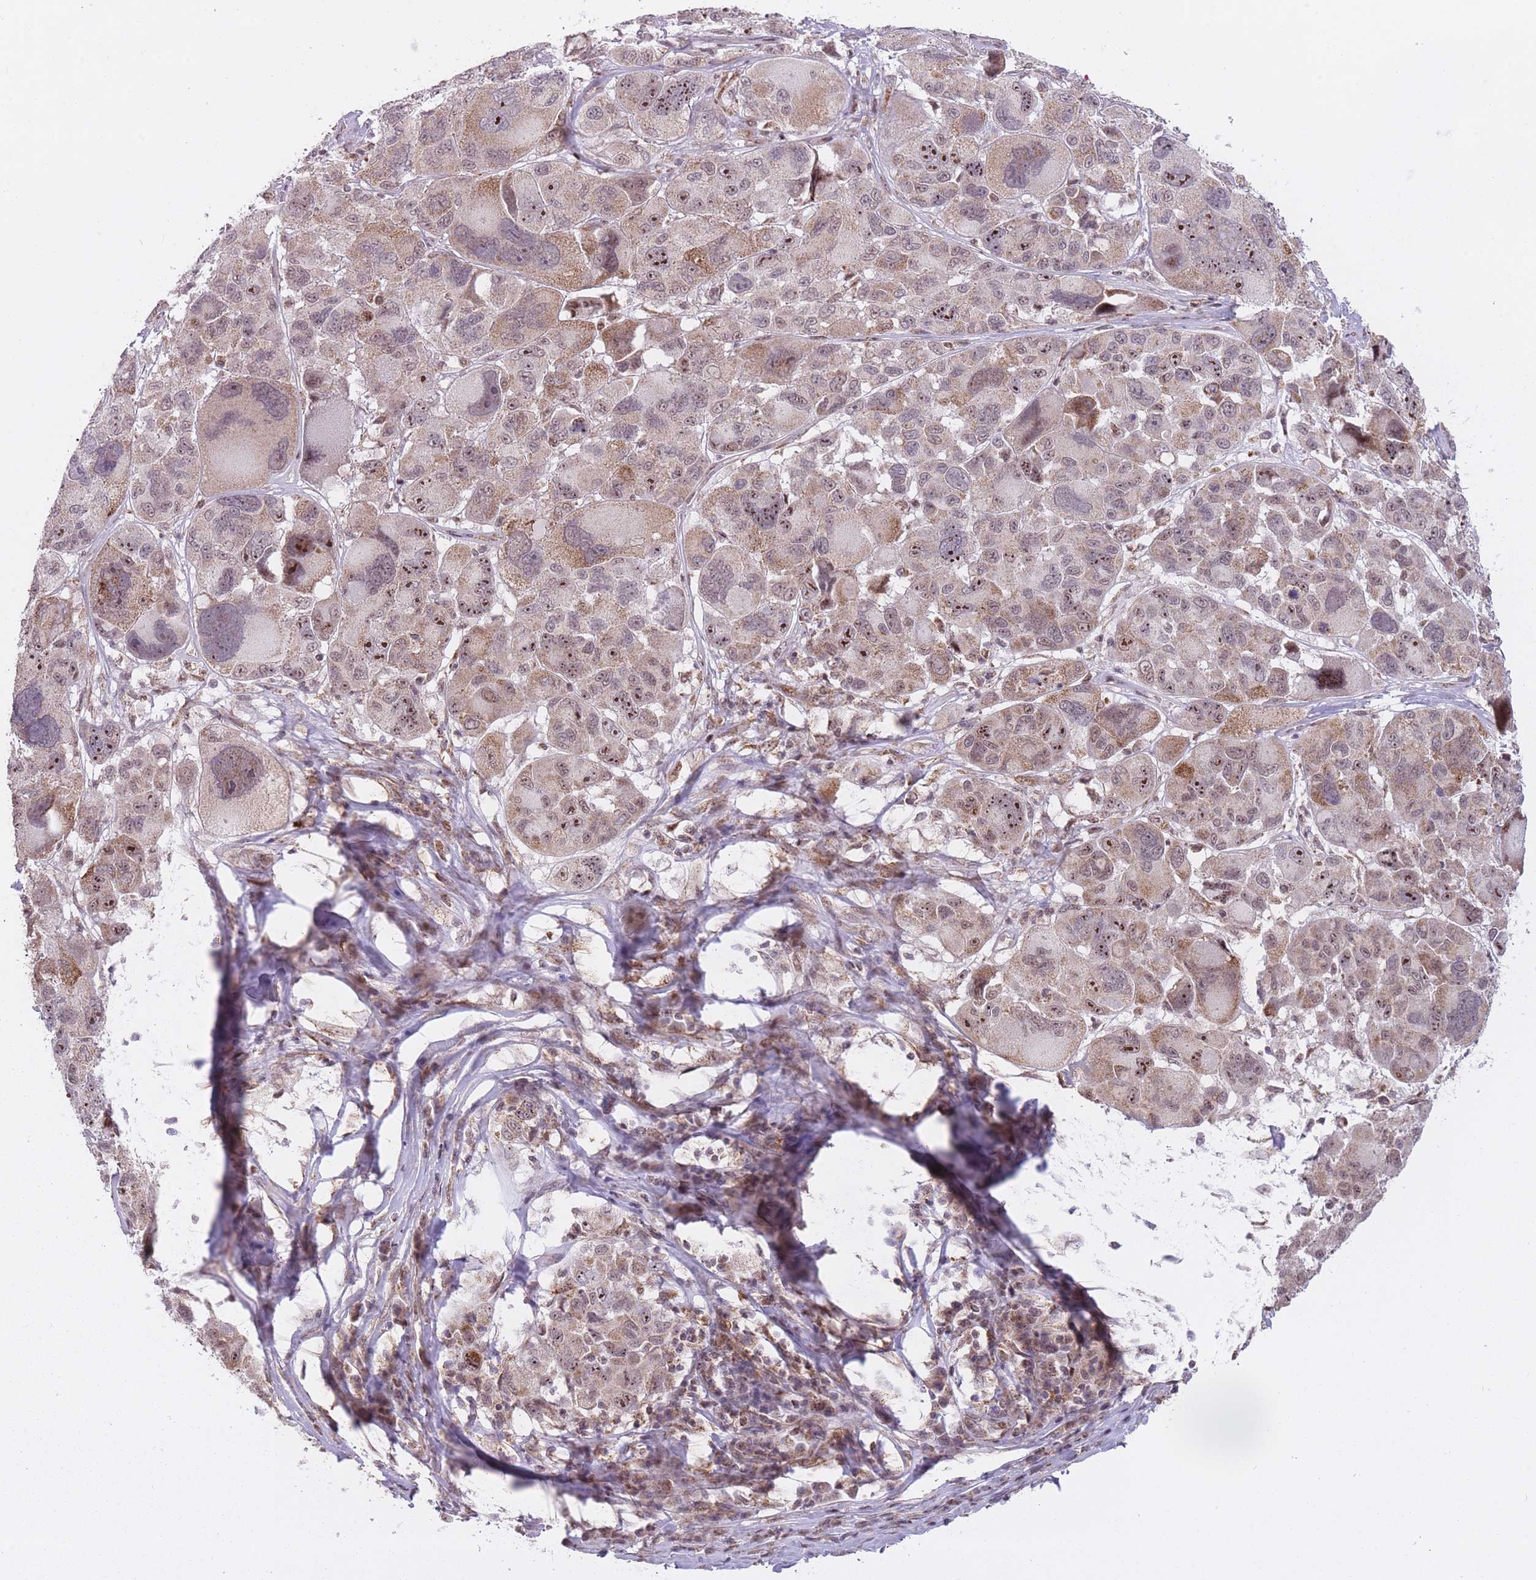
{"staining": {"intensity": "moderate", "quantity": "25%-75%", "location": "cytoplasmic/membranous,nuclear"}, "tissue": "melanoma", "cell_type": "Tumor cells", "image_type": "cancer", "snomed": [{"axis": "morphology", "description": "Malignant melanoma, NOS"}, {"axis": "topography", "description": "Skin"}], "caption": "A photomicrograph of human melanoma stained for a protein demonstrates moderate cytoplasmic/membranous and nuclear brown staining in tumor cells.", "gene": "DPYSL4", "patient": {"sex": "female", "age": 66}}